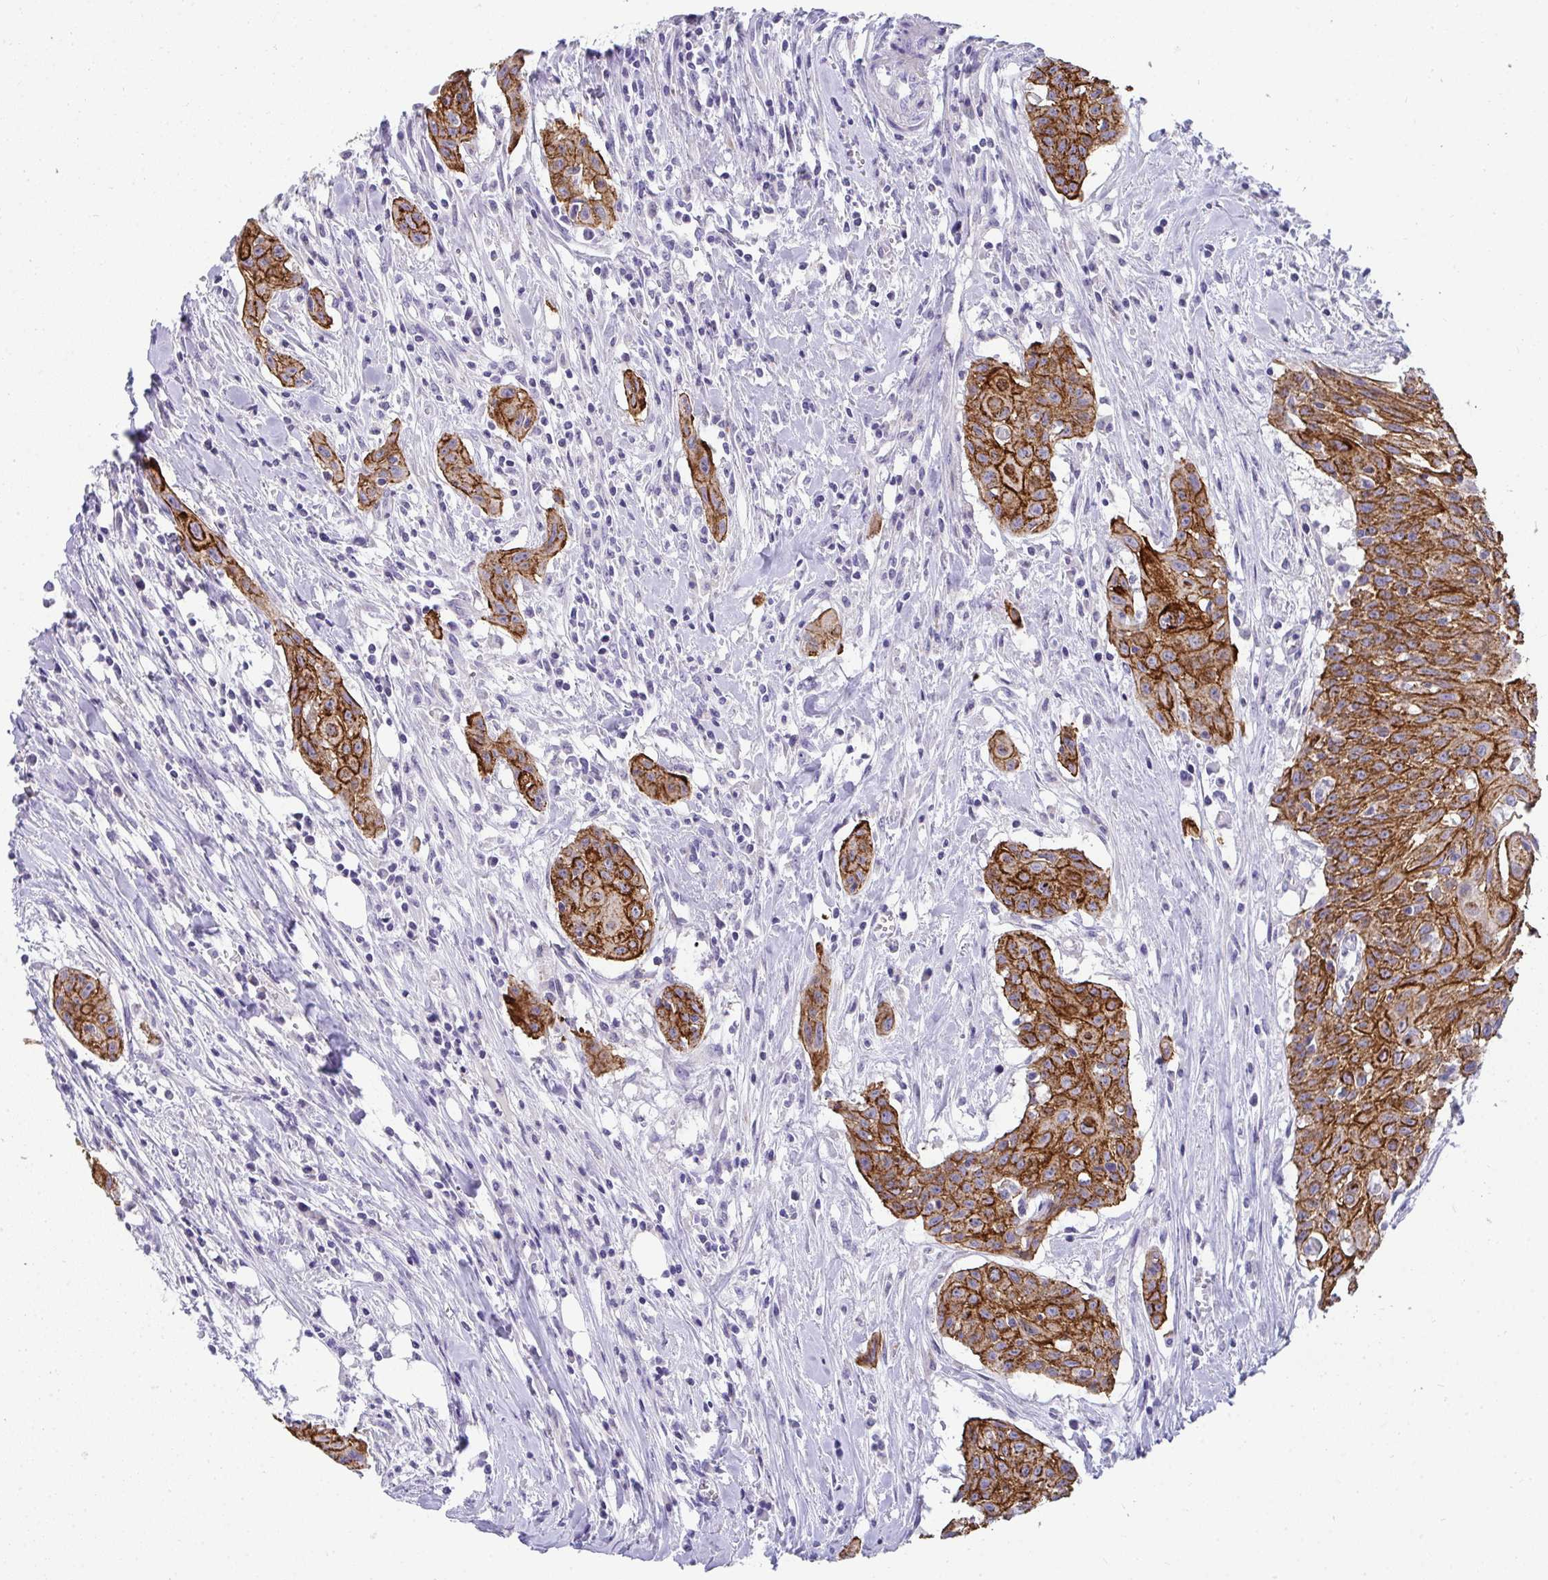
{"staining": {"intensity": "strong", "quantity": ">75%", "location": "cytoplasmic/membranous"}, "tissue": "head and neck cancer", "cell_type": "Tumor cells", "image_type": "cancer", "snomed": [{"axis": "morphology", "description": "Squamous cell carcinoma, NOS"}, {"axis": "topography", "description": "Lymph node"}, {"axis": "topography", "description": "Salivary gland"}, {"axis": "topography", "description": "Head-Neck"}], "caption": "Squamous cell carcinoma (head and neck) tissue demonstrates strong cytoplasmic/membranous positivity in approximately >75% of tumor cells, visualized by immunohistochemistry.", "gene": "AK5", "patient": {"sex": "female", "age": 74}}